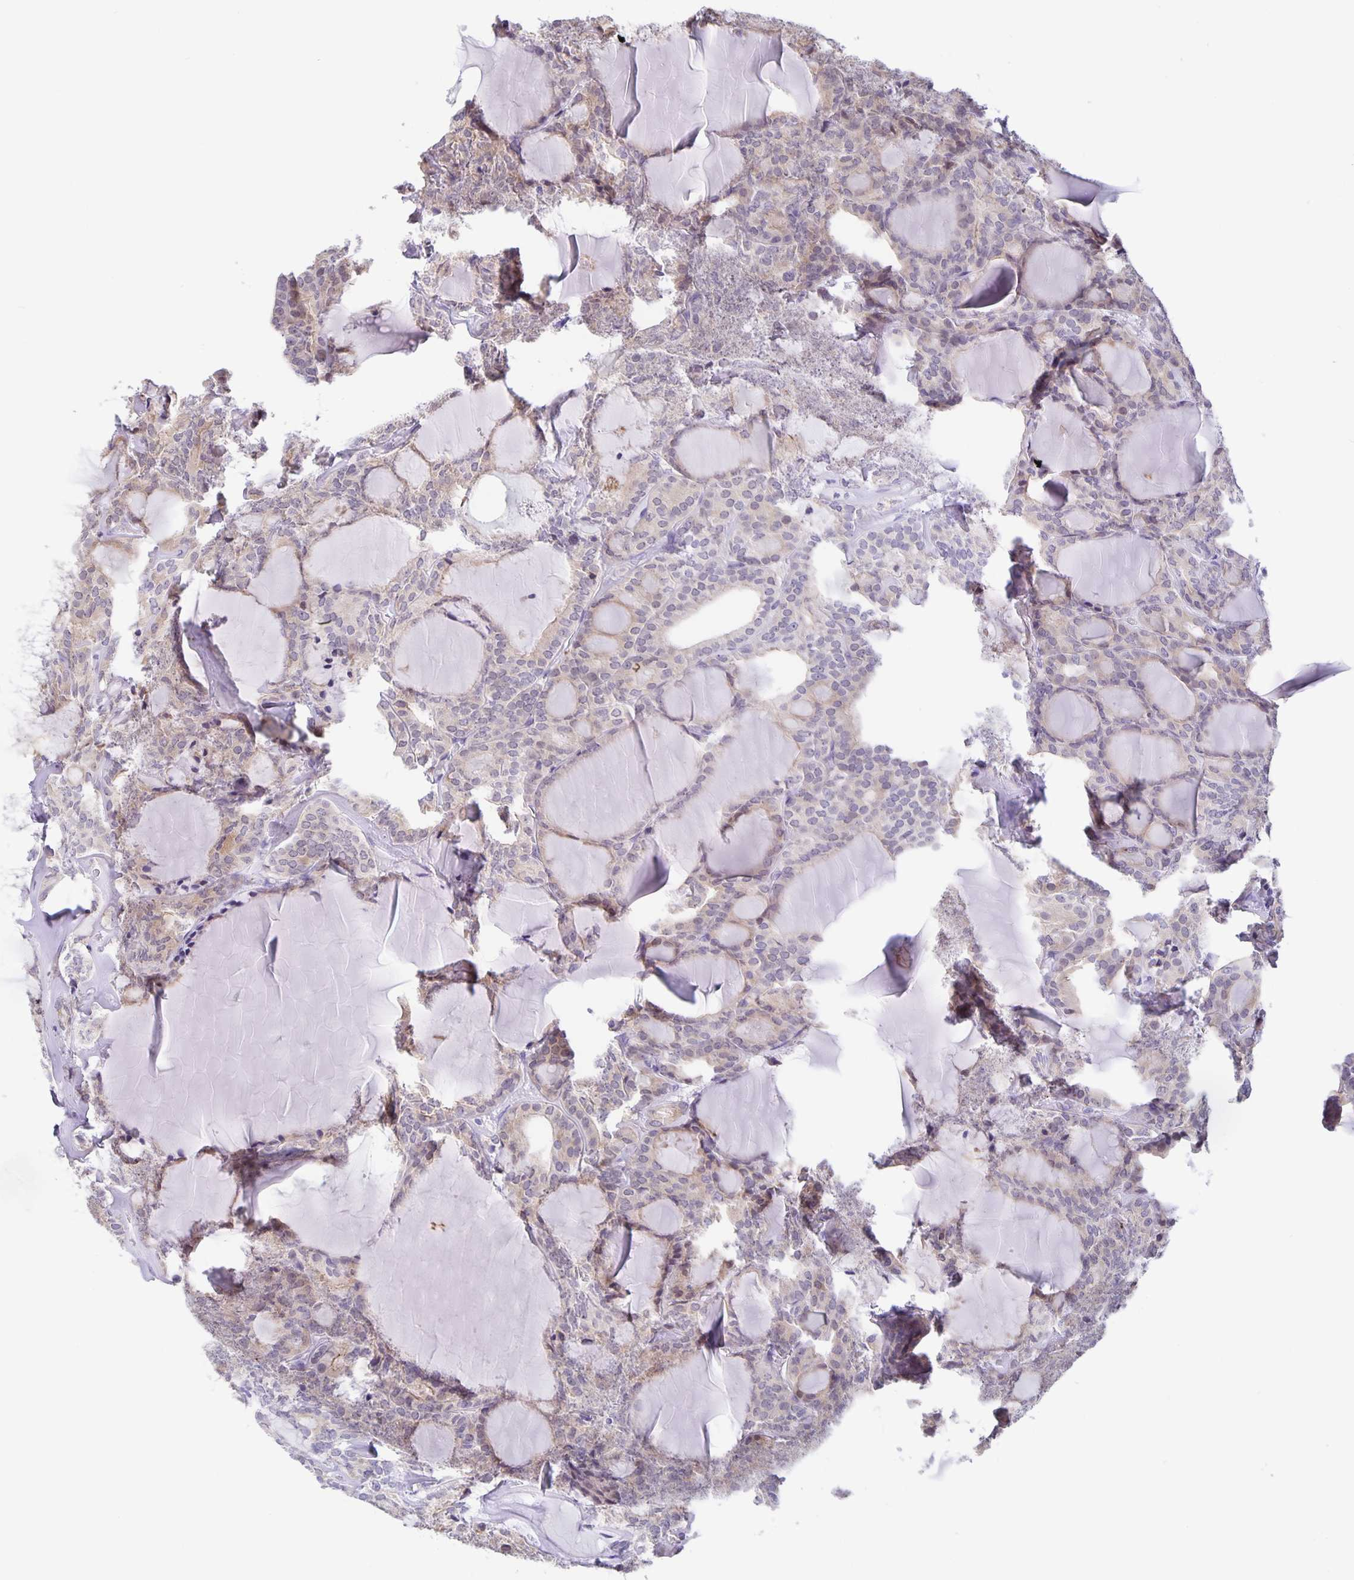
{"staining": {"intensity": "negative", "quantity": "none", "location": "none"}, "tissue": "thyroid cancer", "cell_type": "Tumor cells", "image_type": "cancer", "snomed": [{"axis": "morphology", "description": "Follicular adenoma carcinoma, NOS"}, {"axis": "topography", "description": "Thyroid gland"}], "caption": "There is no significant expression in tumor cells of follicular adenoma carcinoma (thyroid). (Immunohistochemistry, brightfield microscopy, high magnification).", "gene": "ERMN", "patient": {"sex": "male", "age": 74}}